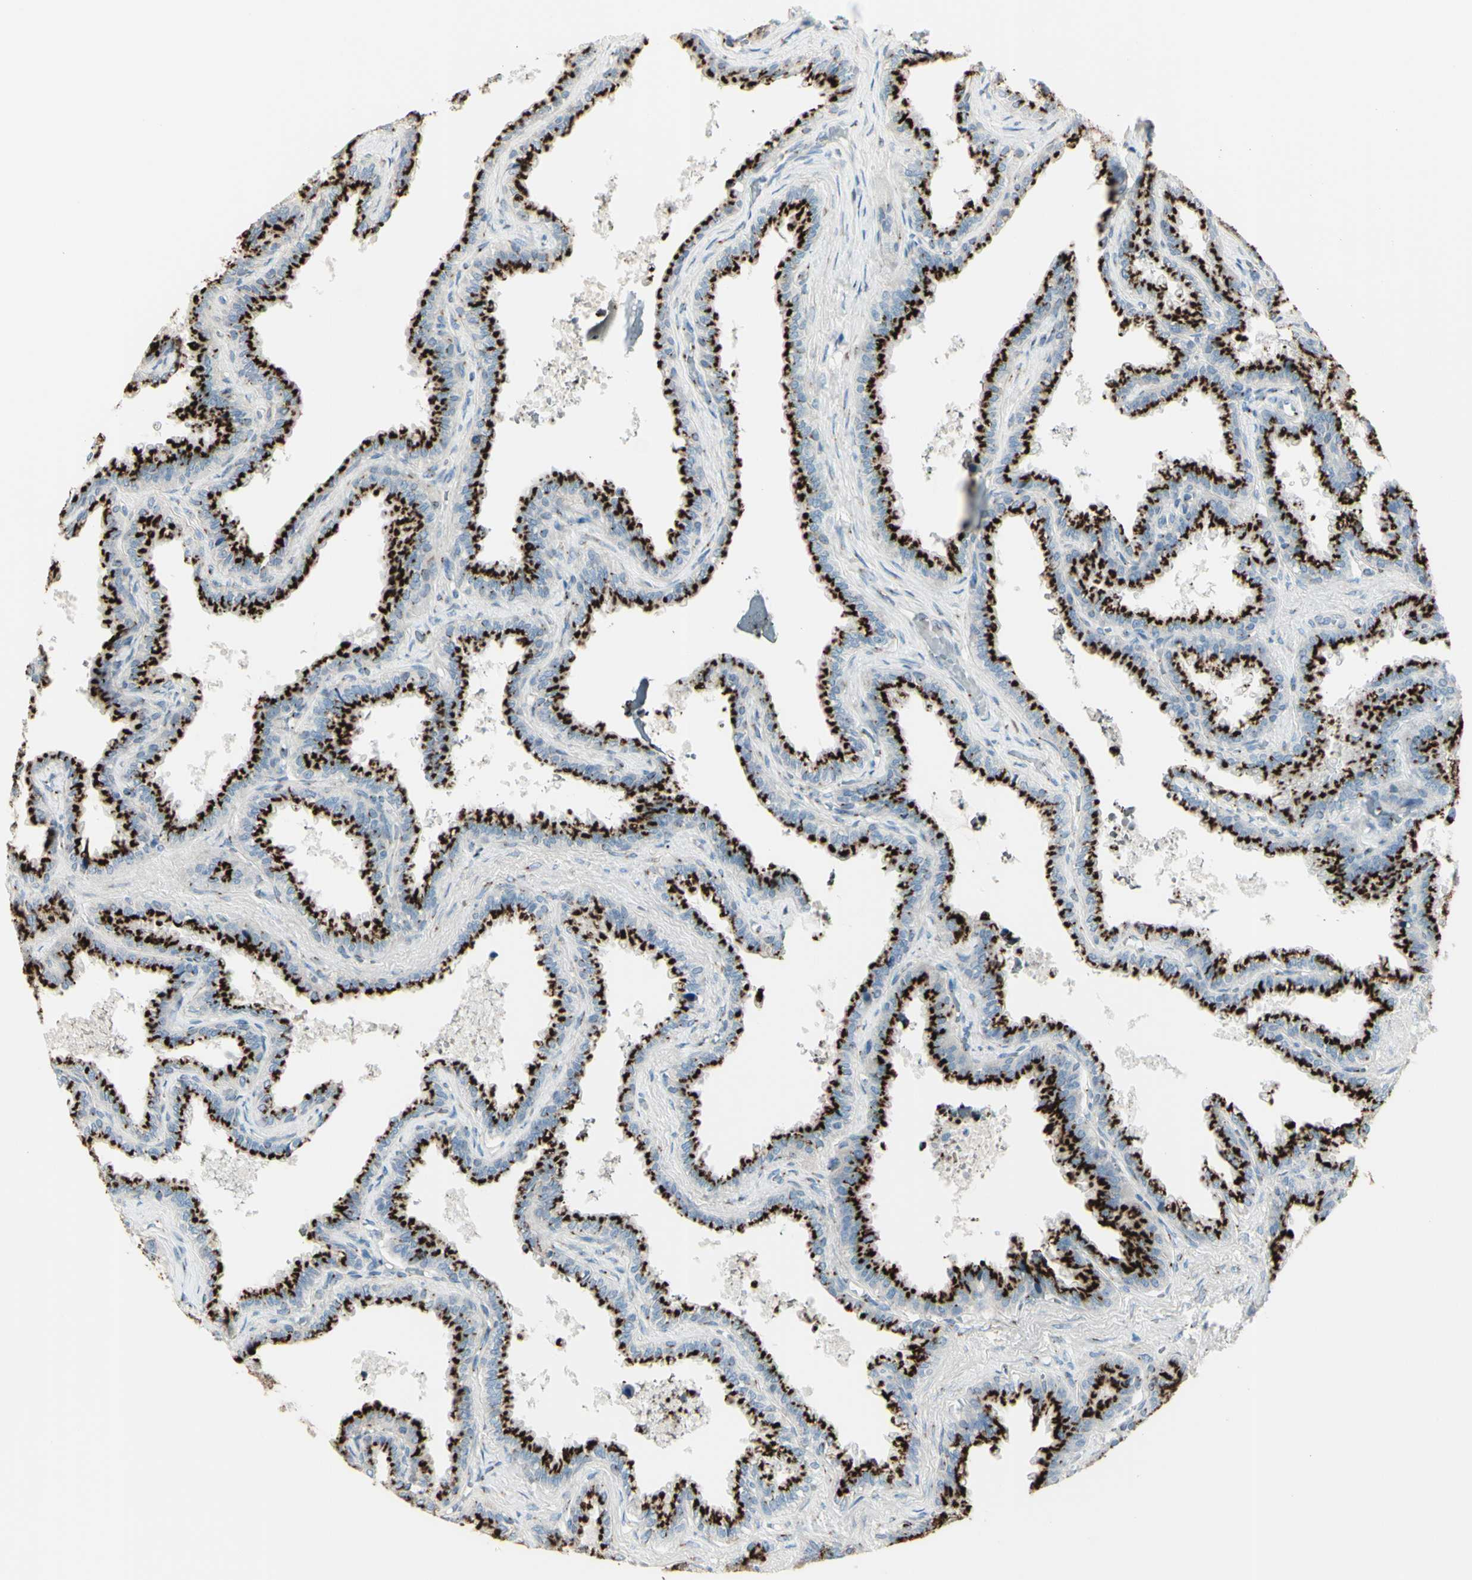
{"staining": {"intensity": "strong", "quantity": ">75%", "location": "cytoplasmic/membranous"}, "tissue": "seminal vesicle", "cell_type": "Glandular cells", "image_type": "normal", "snomed": [{"axis": "morphology", "description": "Normal tissue, NOS"}, {"axis": "topography", "description": "Seminal veicle"}], "caption": "DAB immunohistochemical staining of benign human seminal vesicle demonstrates strong cytoplasmic/membranous protein positivity in approximately >75% of glandular cells. (DAB (3,3'-diaminobenzidine) IHC with brightfield microscopy, high magnification).", "gene": "B4GALT1", "patient": {"sex": "male", "age": 46}}